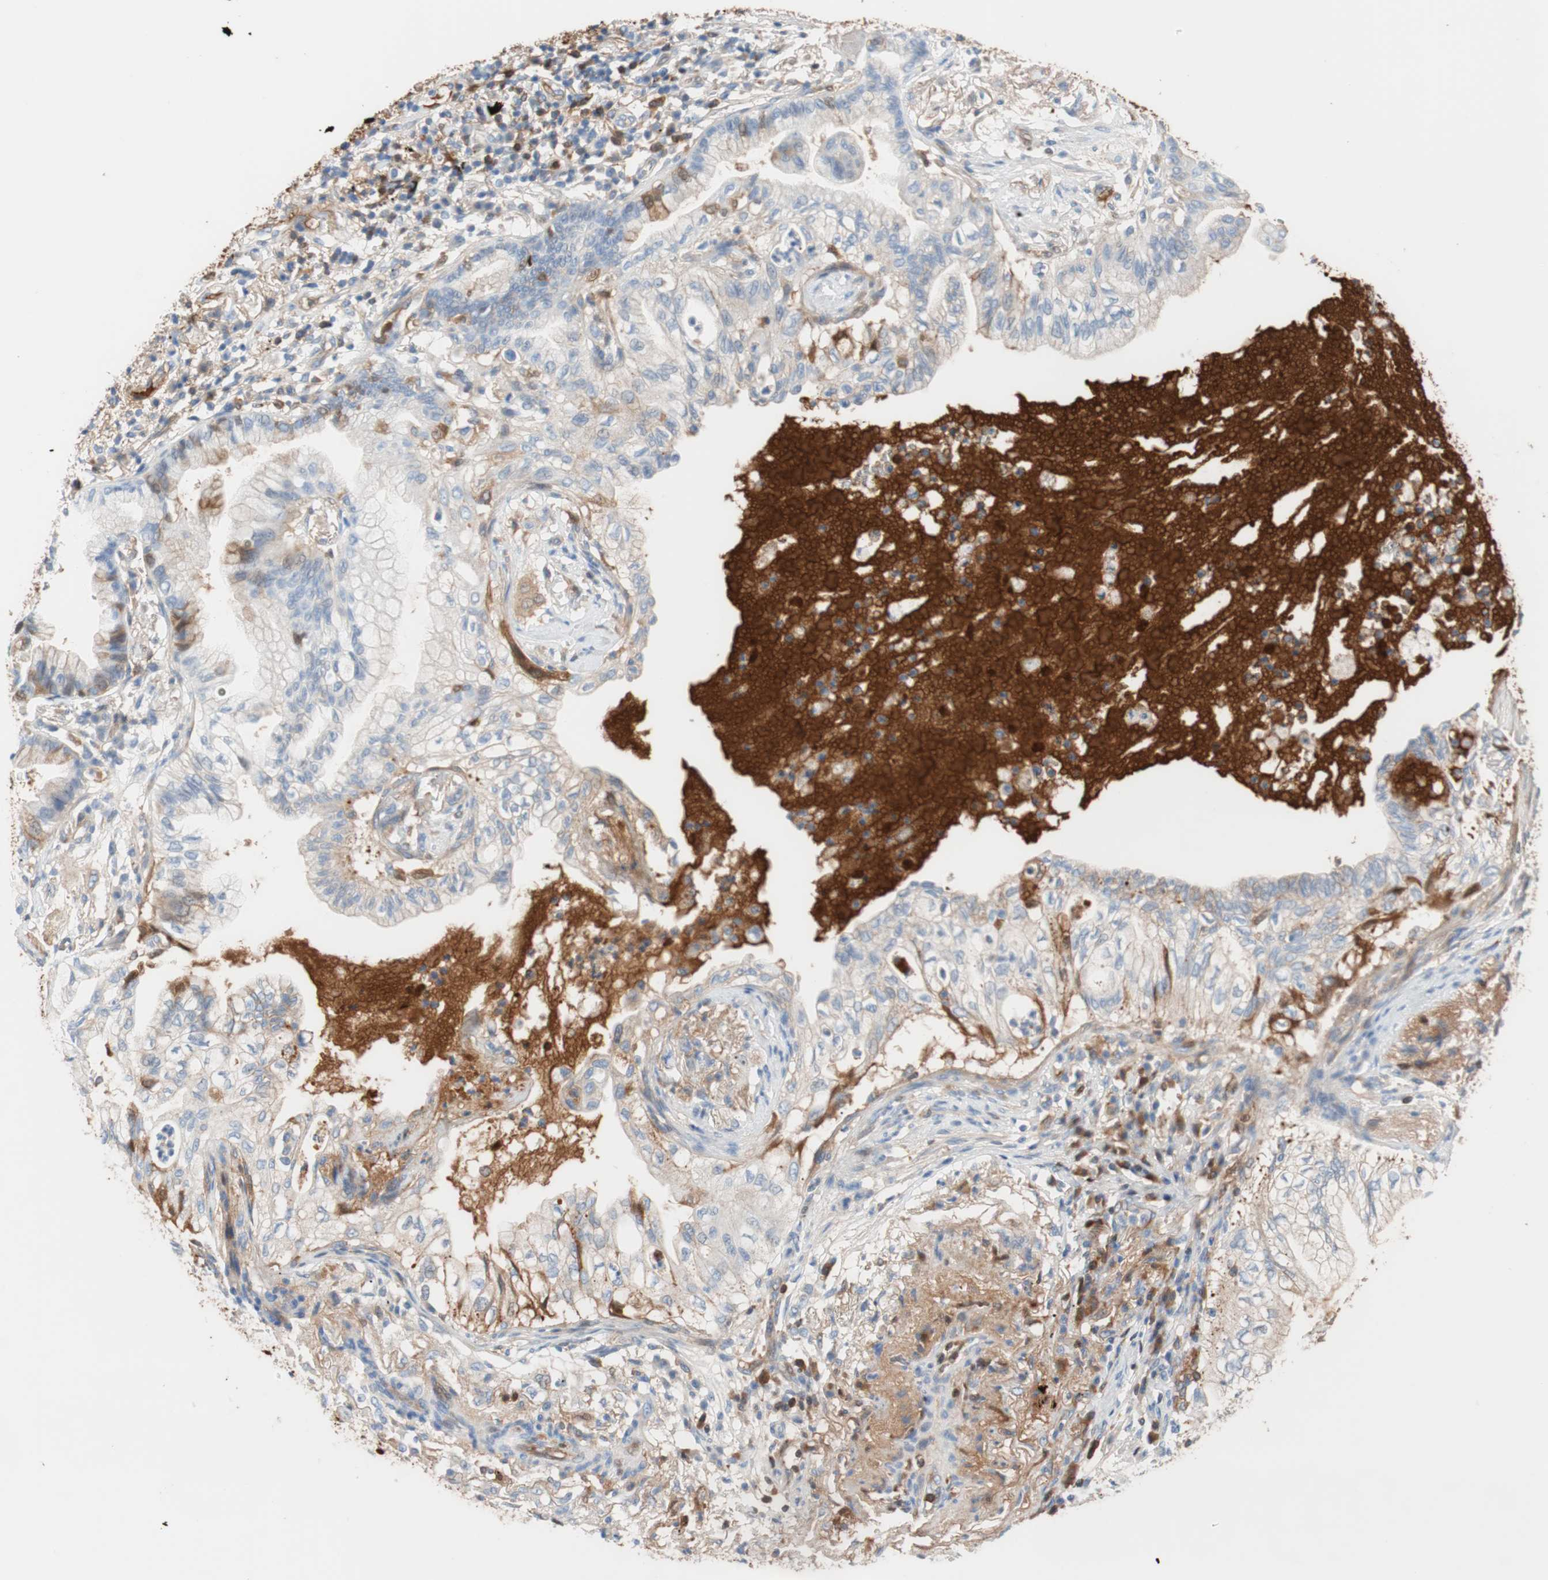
{"staining": {"intensity": "negative", "quantity": "none", "location": "none"}, "tissue": "lung cancer", "cell_type": "Tumor cells", "image_type": "cancer", "snomed": [{"axis": "morphology", "description": "Adenocarcinoma, NOS"}, {"axis": "topography", "description": "Lung"}], "caption": "An immunohistochemistry (IHC) micrograph of lung adenocarcinoma is shown. There is no staining in tumor cells of lung adenocarcinoma.", "gene": "RBP4", "patient": {"sex": "female", "age": 70}}